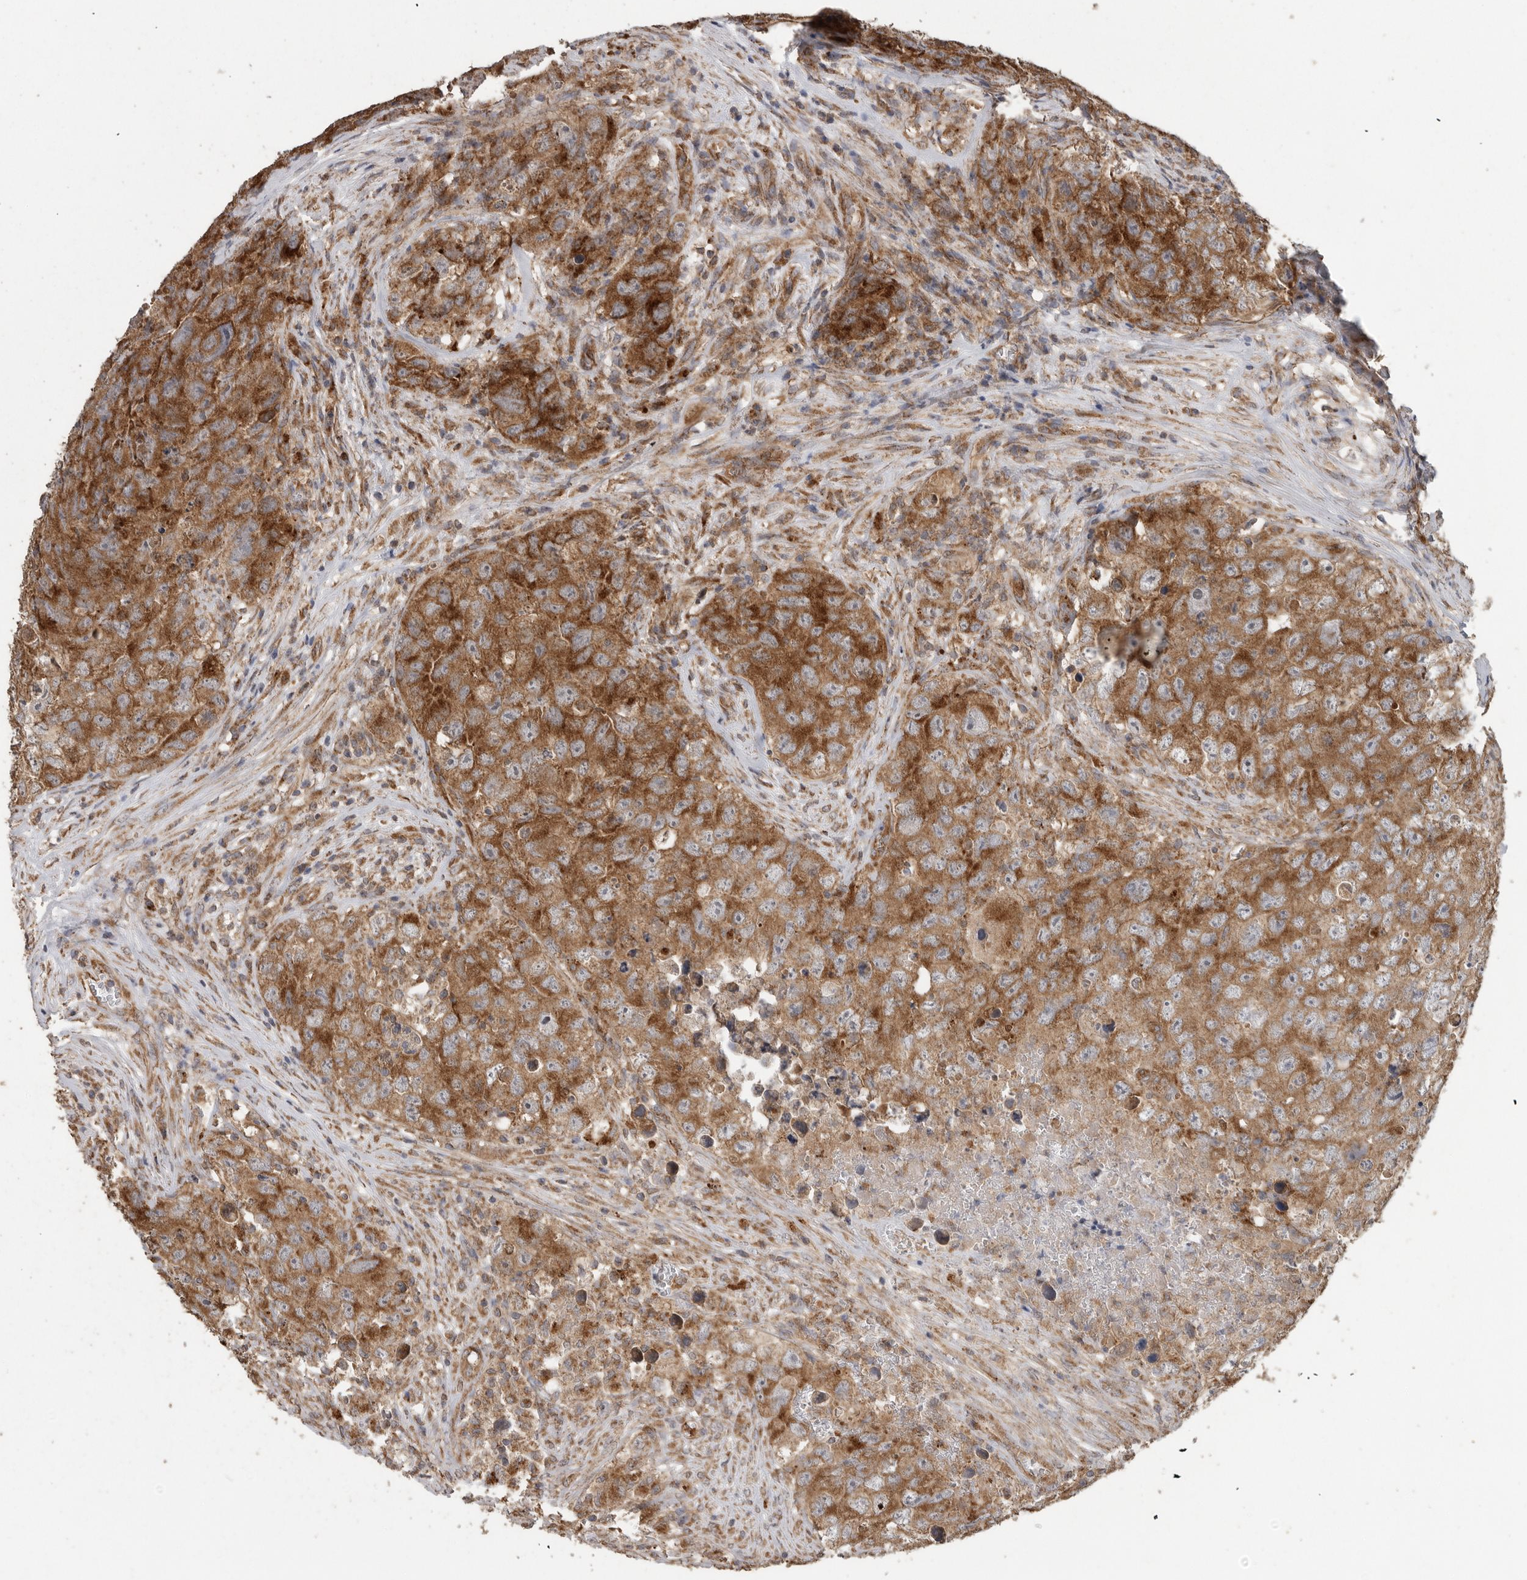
{"staining": {"intensity": "moderate", "quantity": ">75%", "location": "cytoplasmic/membranous"}, "tissue": "testis cancer", "cell_type": "Tumor cells", "image_type": "cancer", "snomed": [{"axis": "morphology", "description": "Seminoma, NOS"}, {"axis": "morphology", "description": "Carcinoma, Embryonal, NOS"}, {"axis": "topography", "description": "Testis"}], "caption": "An IHC image of tumor tissue is shown. Protein staining in brown shows moderate cytoplasmic/membranous positivity in testis cancer (seminoma) within tumor cells. The staining was performed using DAB (3,3'-diaminobenzidine) to visualize the protein expression in brown, while the nuclei were stained in blue with hematoxylin (Magnification: 20x).", "gene": "PODXL2", "patient": {"sex": "male", "age": 43}}